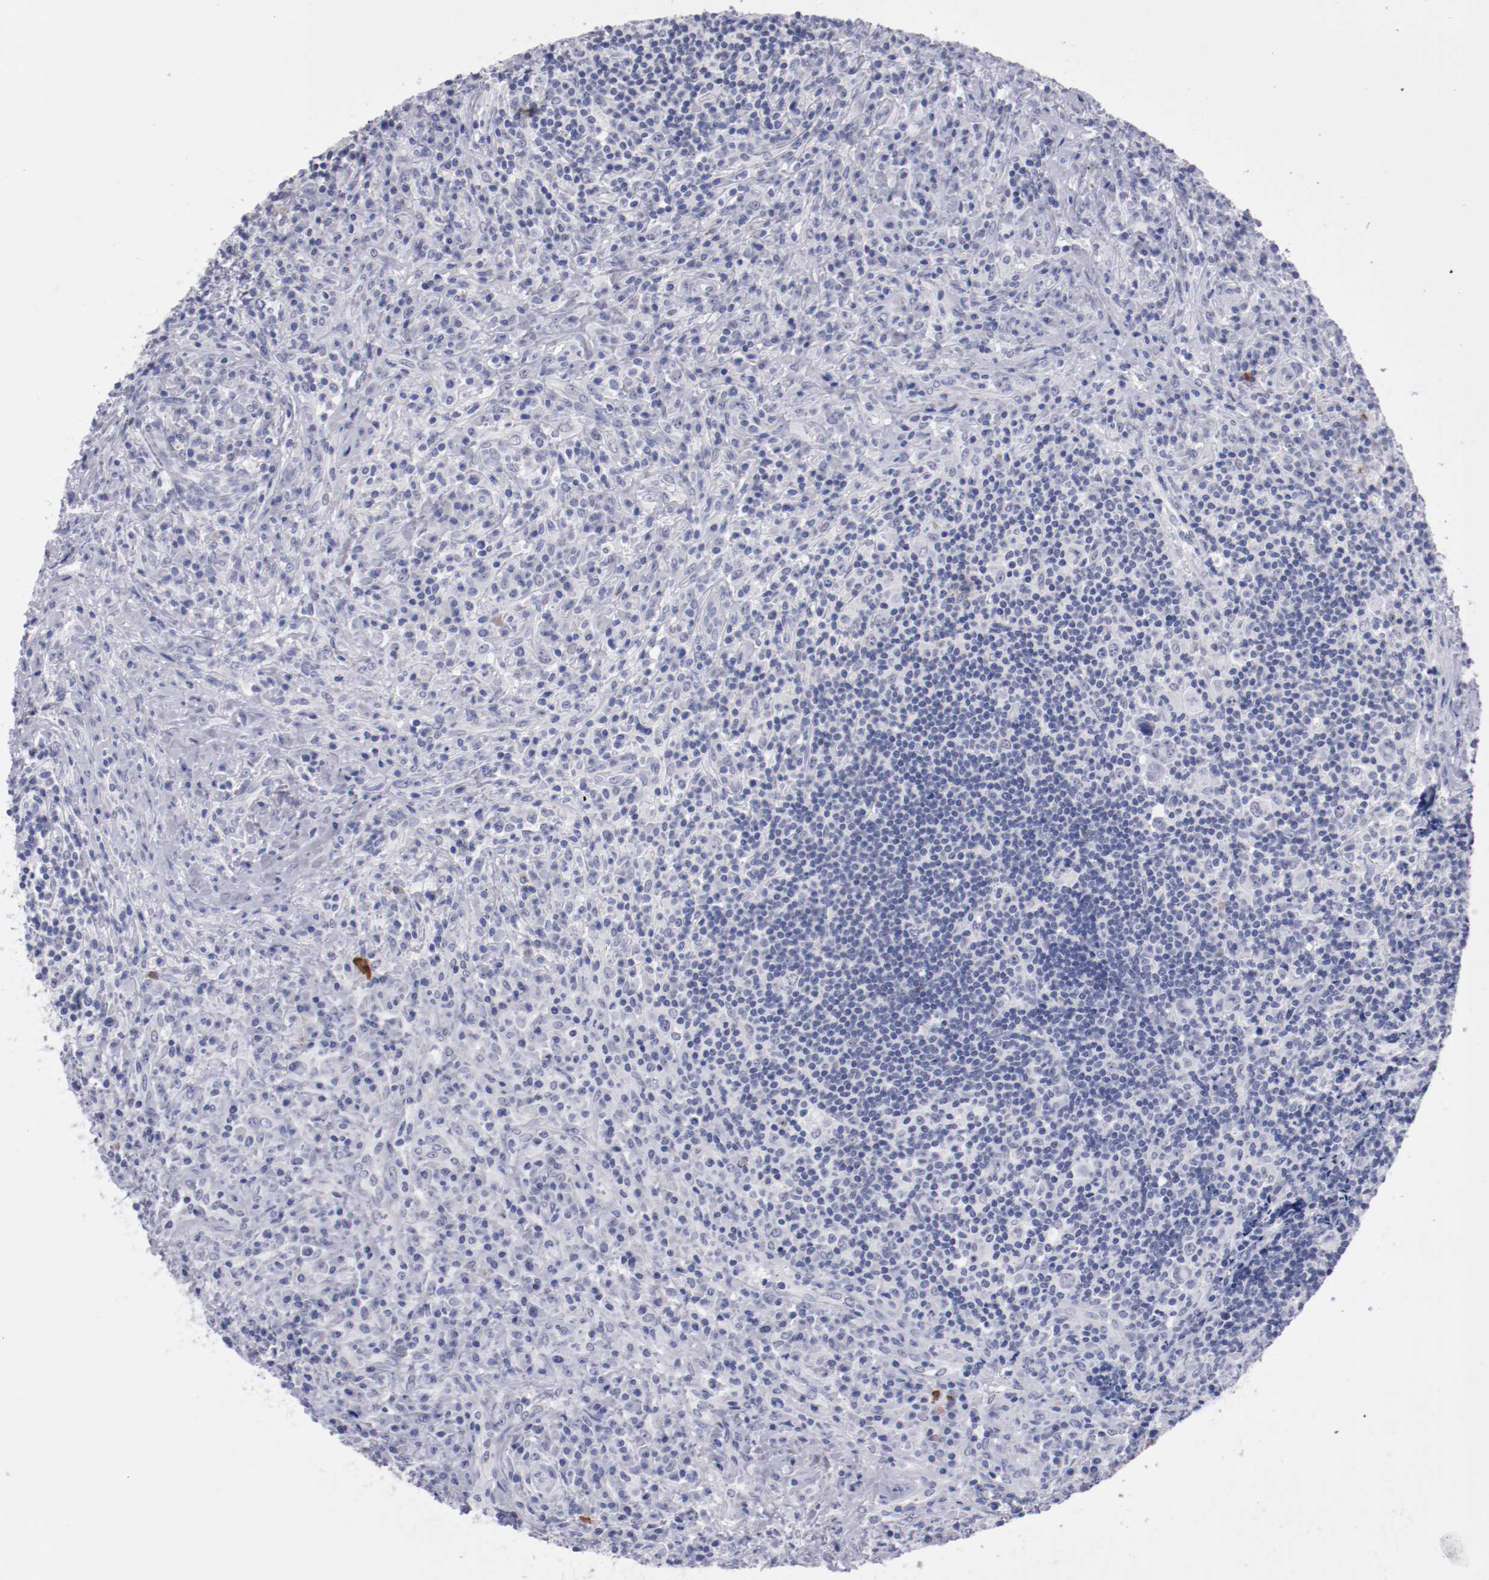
{"staining": {"intensity": "negative", "quantity": "none", "location": "none"}, "tissue": "lymphoma", "cell_type": "Tumor cells", "image_type": "cancer", "snomed": [{"axis": "morphology", "description": "Hodgkin's disease, NOS"}, {"axis": "topography", "description": "Lymph node"}], "caption": "The IHC micrograph has no significant expression in tumor cells of lymphoma tissue.", "gene": "HNF1B", "patient": {"sex": "female", "age": 25}}